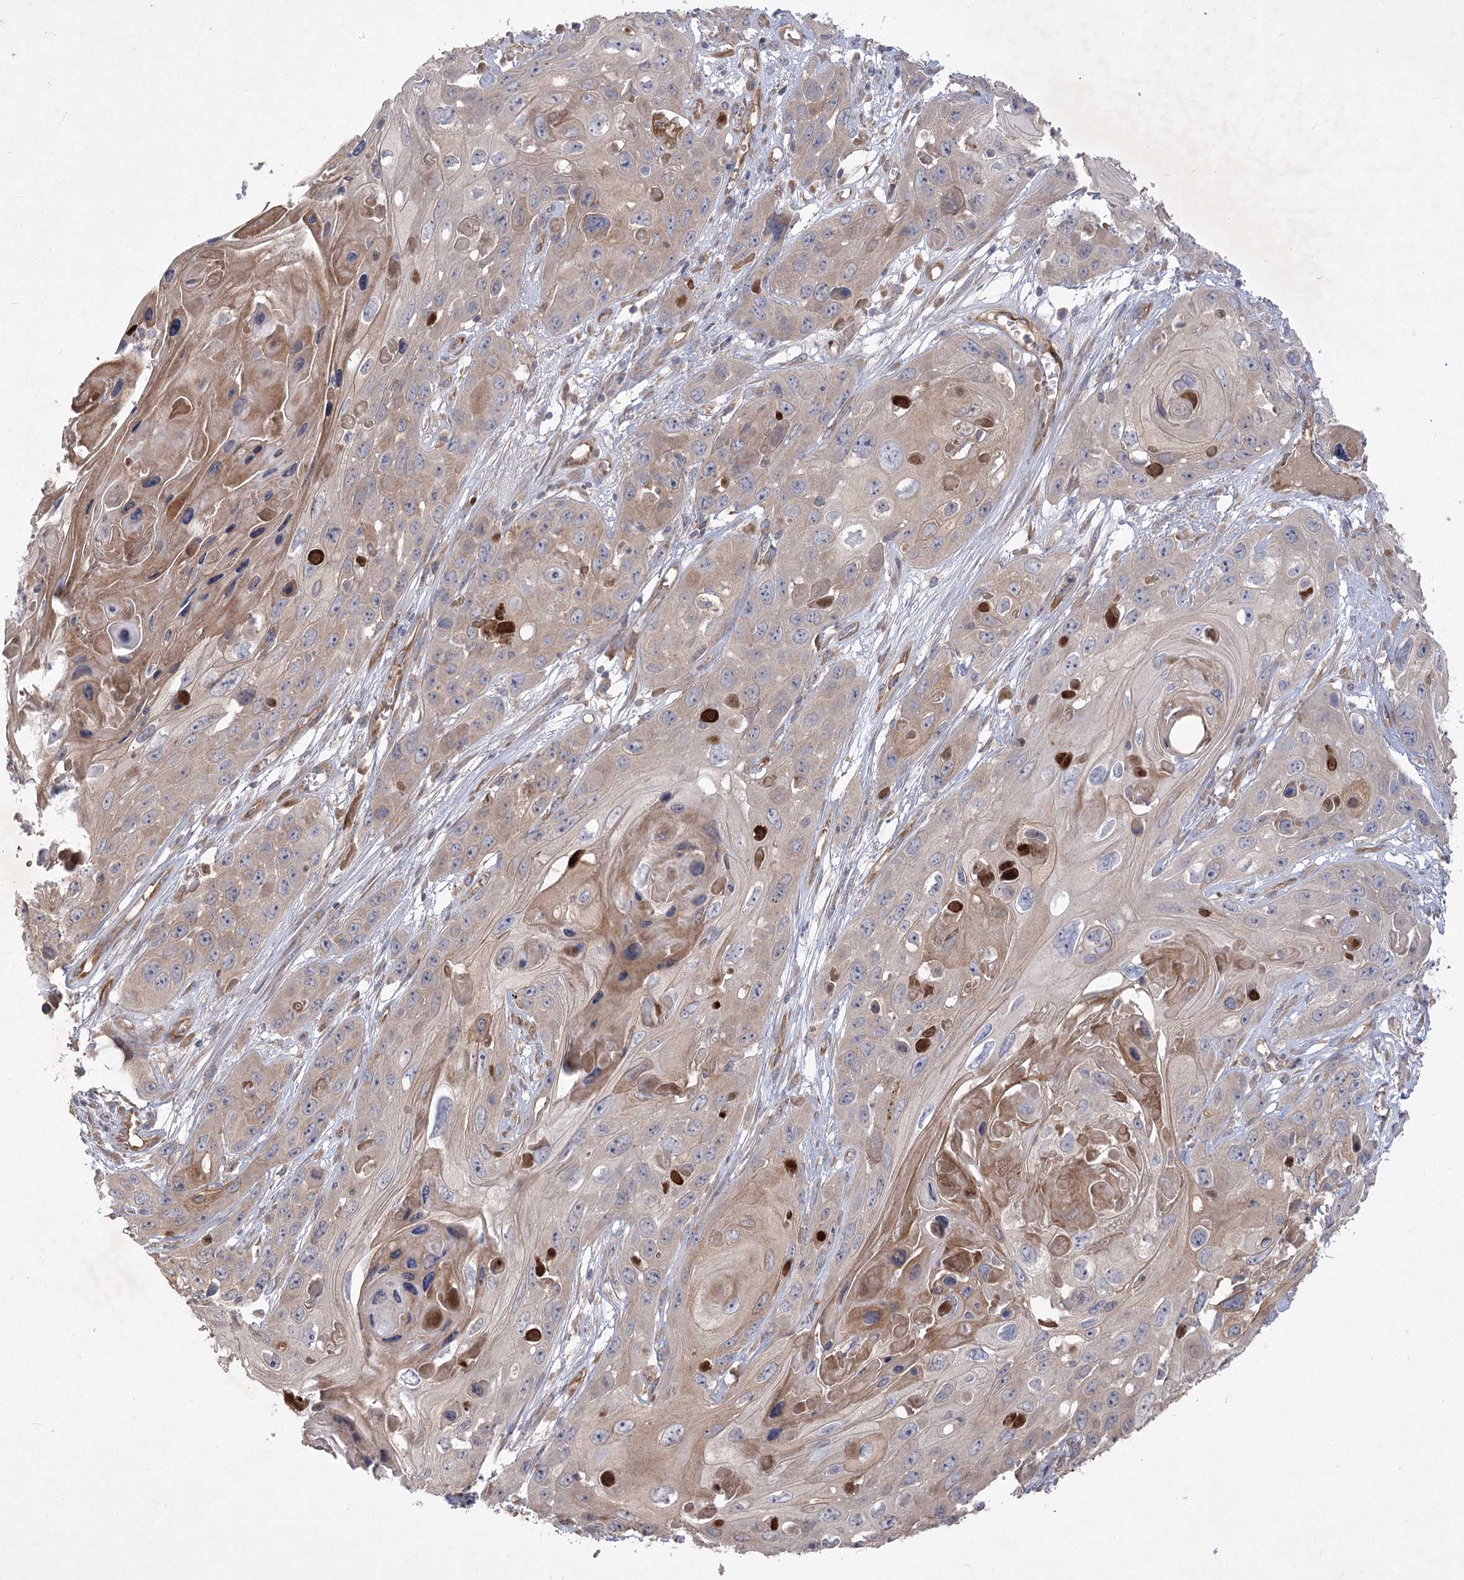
{"staining": {"intensity": "weak", "quantity": "<25%", "location": "cytoplasmic/membranous"}, "tissue": "skin cancer", "cell_type": "Tumor cells", "image_type": "cancer", "snomed": [{"axis": "morphology", "description": "Squamous cell carcinoma, NOS"}, {"axis": "topography", "description": "Skin"}], "caption": "Micrograph shows no protein staining in tumor cells of skin cancer (squamous cell carcinoma) tissue. The staining was performed using DAB (3,3'-diaminobenzidine) to visualize the protein expression in brown, while the nuclei were stained in blue with hematoxylin (Magnification: 20x).", "gene": "RIN2", "patient": {"sex": "male", "age": 55}}